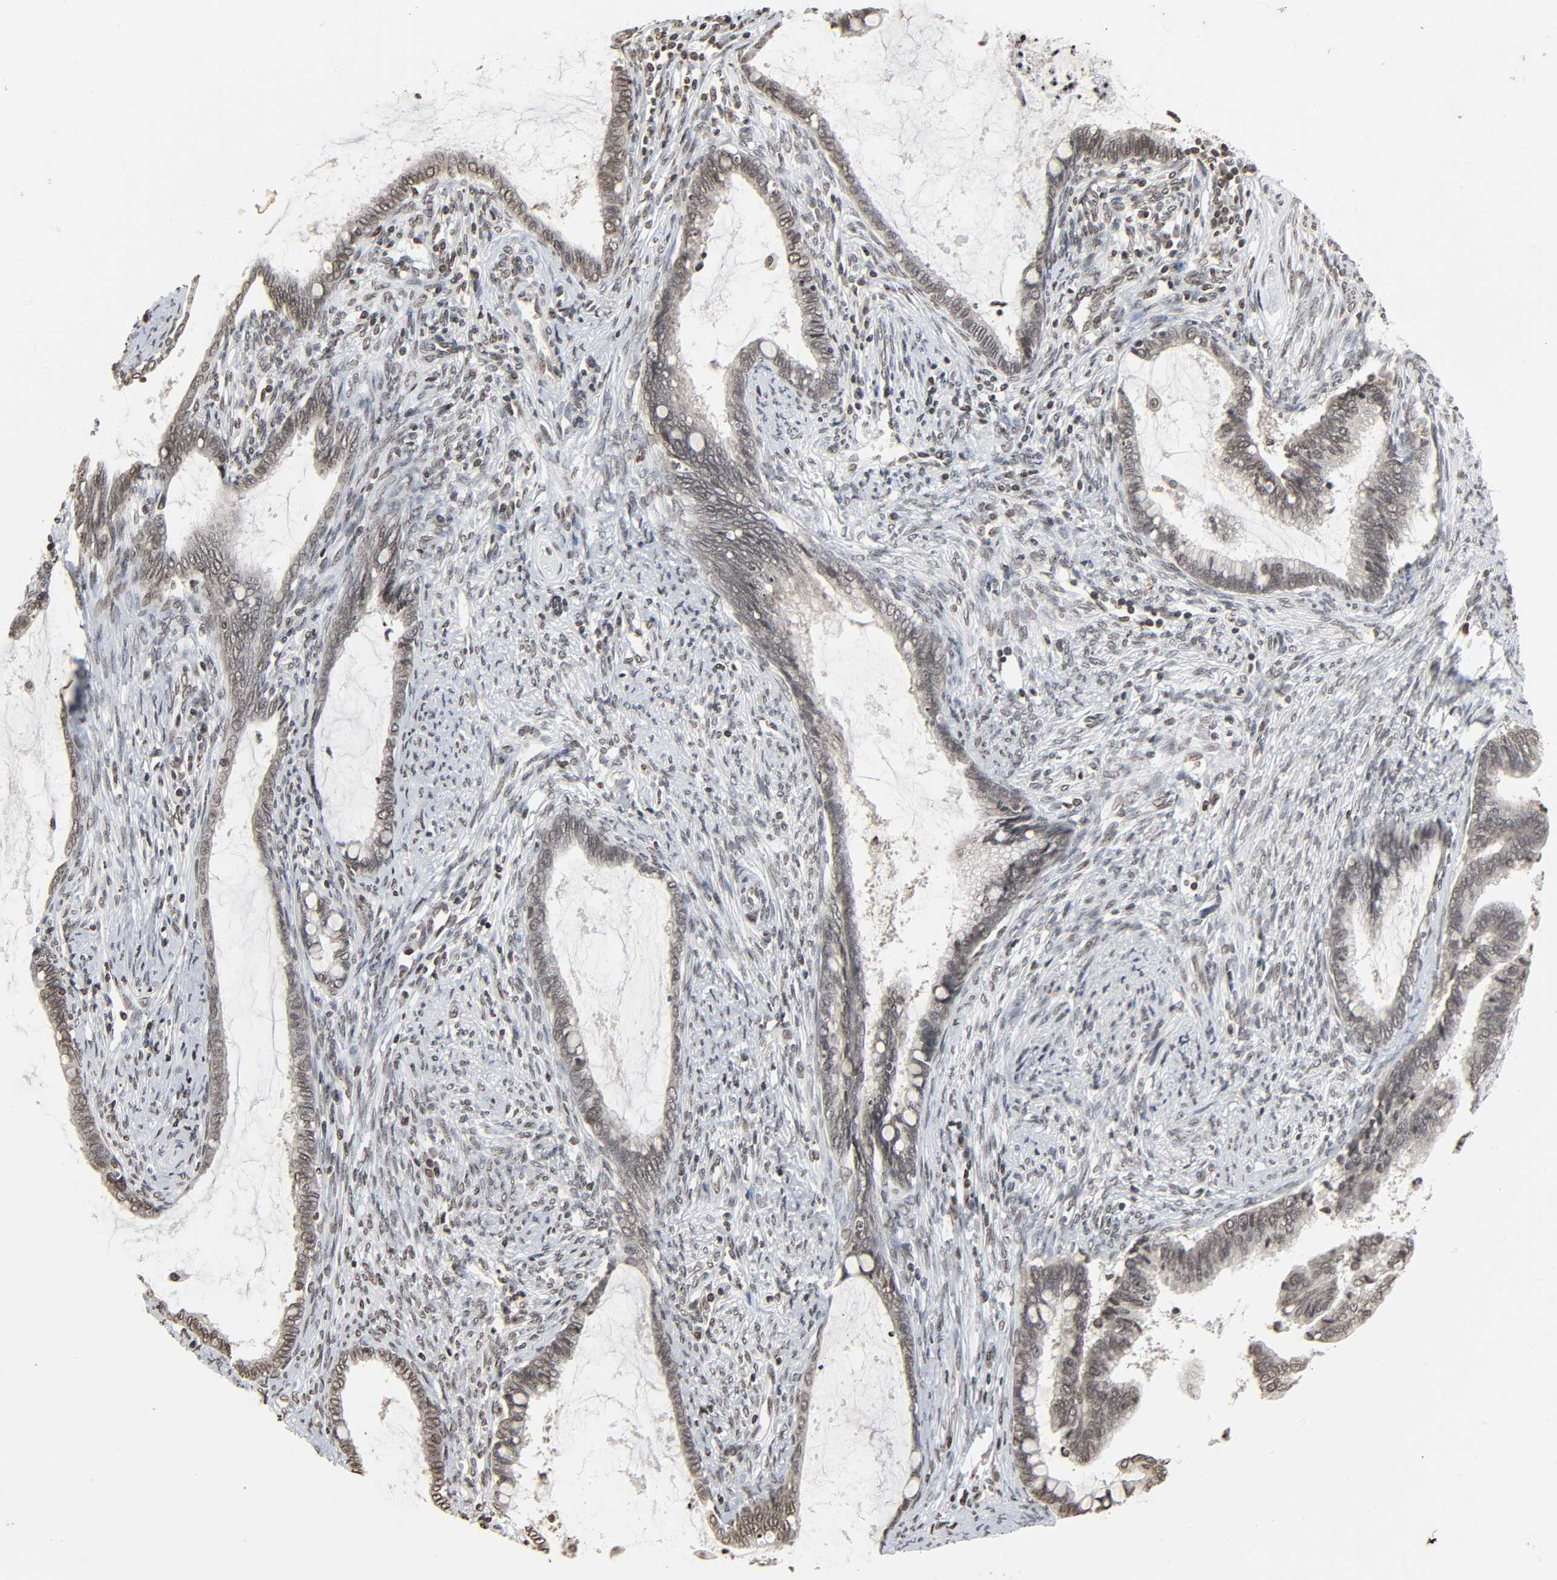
{"staining": {"intensity": "moderate", "quantity": ">75%", "location": "nuclear"}, "tissue": "cervical cancer", "cell_type": "Tumor cells", "image_type": "cancer", "snomed": [{"axis": "morphology", "description": "Adenocarcinoma, NOS"}, {"axis": "topography", "description": "Cervix"}], "caption": "Human adenocarcinoma (cervical) stained with a brown dye displays moderate nuclear positive positivity in about >75% of tumor cells.", "gene": "ELAVL1", "patient": {"sex": "female", "age": 44}}